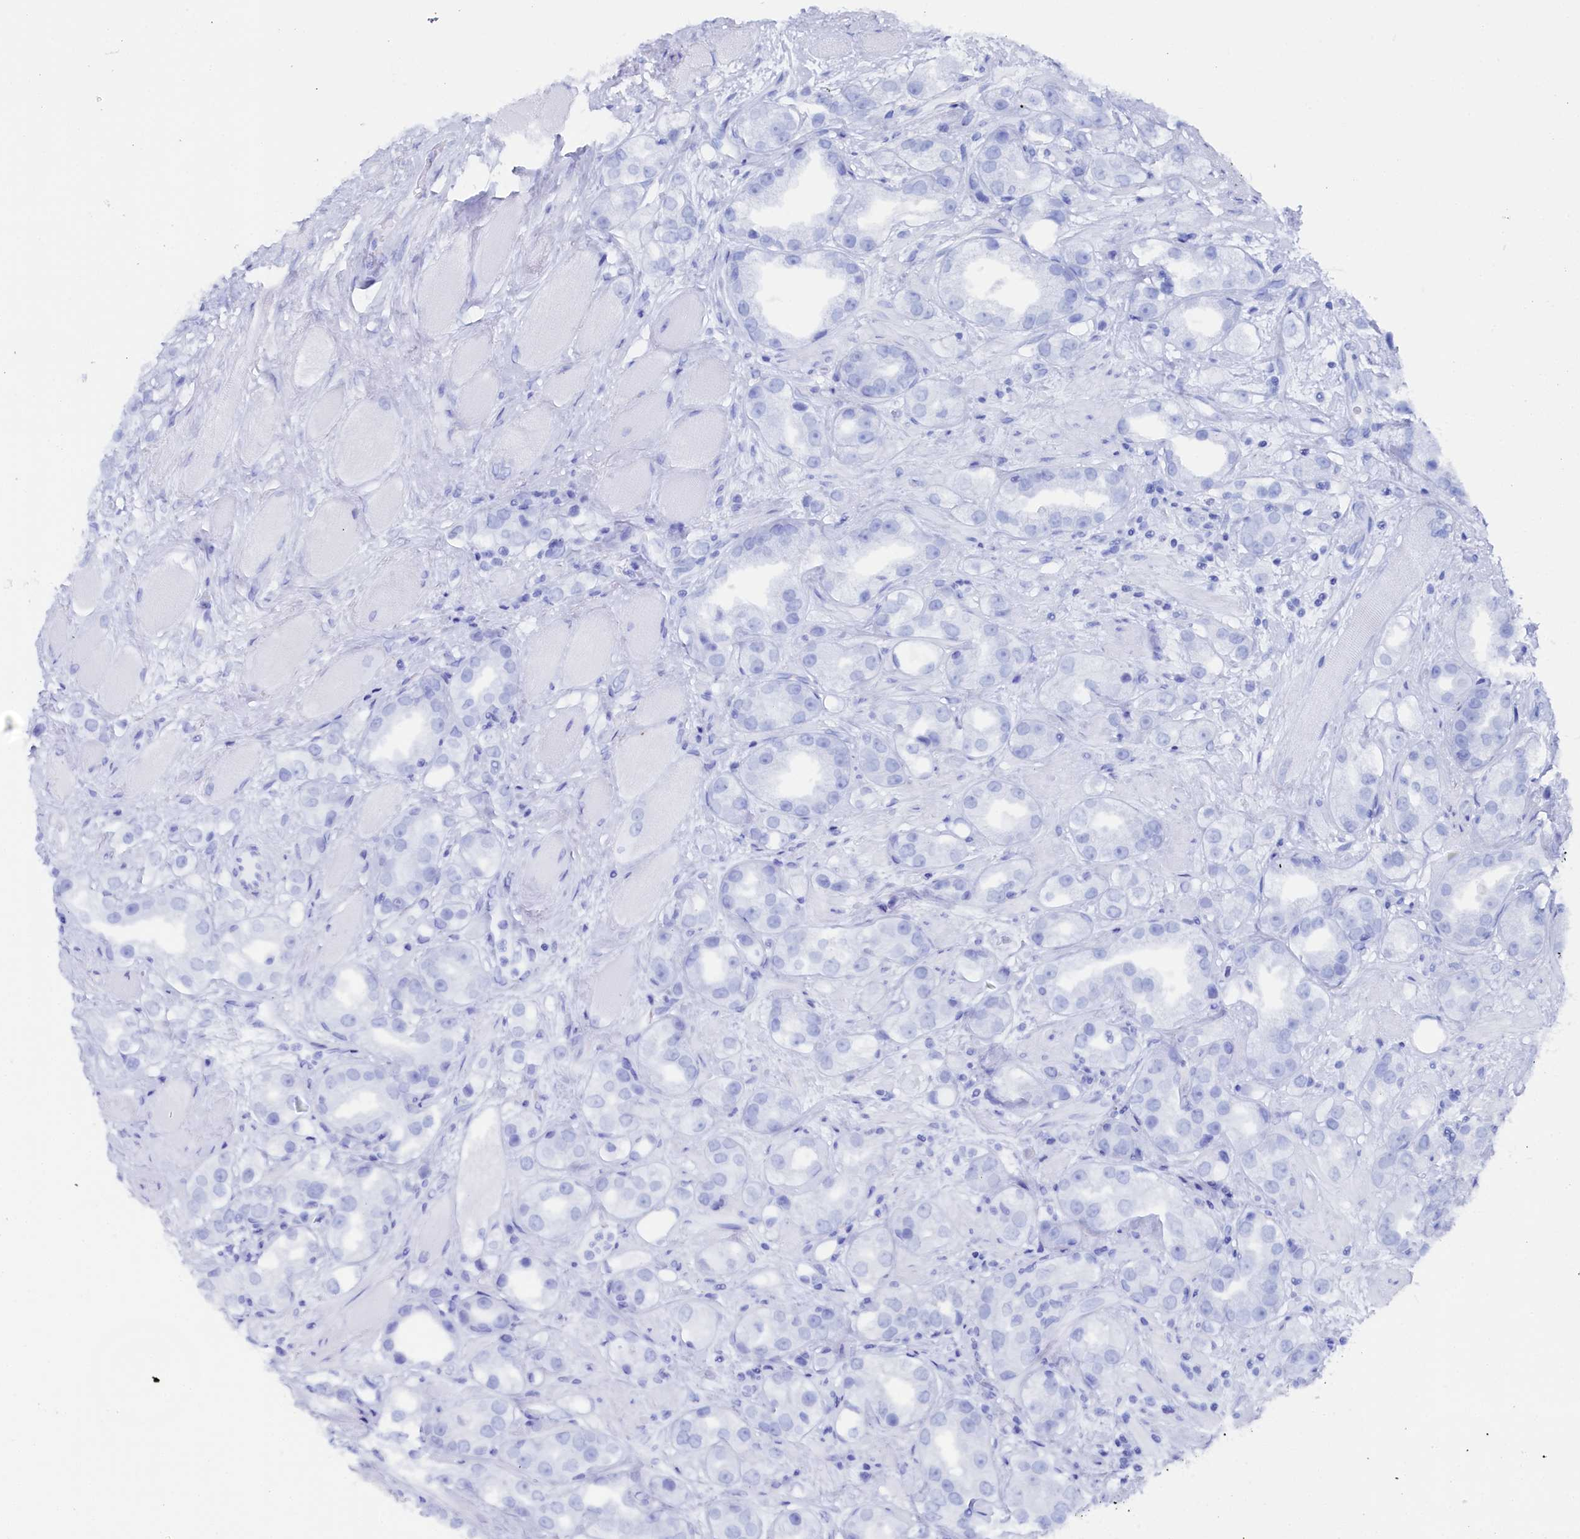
{"staining": {"intensity": "negative", "quantity": "none", "location": "none"}, "tissue": "prostate cancer", "cell_type": "Tumor cells", "image_type": "cancer", "snomed": [{"axis": "morphology", "description": "Adenocarcinoma, NOS"}, {"axis": "topography", "description": "Prostate"}], "caption": "This micrograph is of prostate adenocarcinoma stained with immunohistochemistry to label a protein in brown with the nuclei are counter-stained blue. There is no expression in tumor cells.", "gene": "TIGD4", "patient": {"sex": "male", "age": 79}}